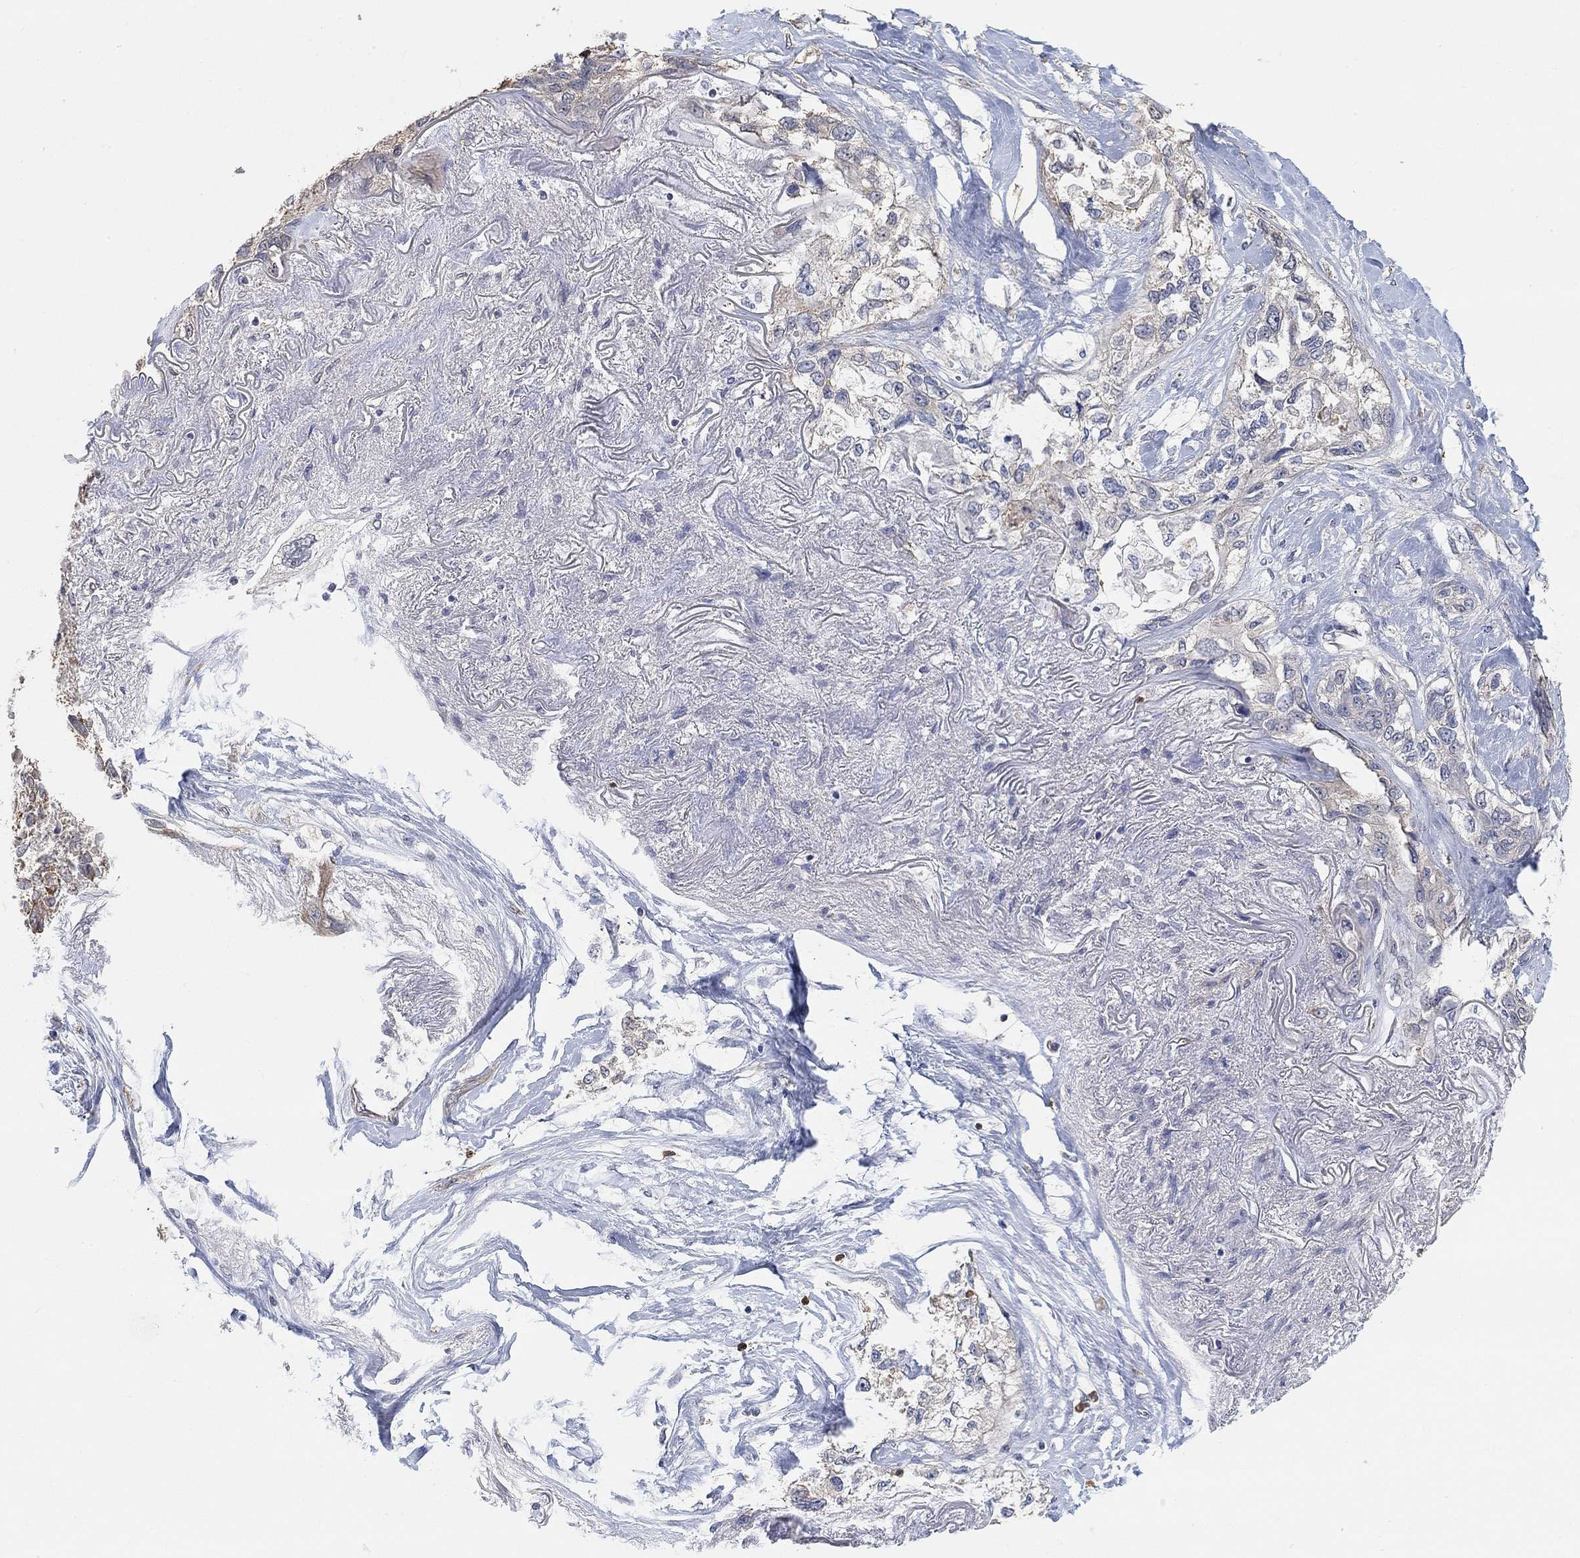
{"staining": {"intensity": "weak", "quantity": "25%-75%", "location": "cytoplasmic/membranous"}, "tissue": "lung cancer", "cell_type": "Tumor cells", "image_type": "cancer", "snomed": [{"axis": "morphology", "description": "Squamous cell carcinoma, NOS"}, {"axis": "topography", "description": "Lung"}], "caption": "DAB immunohistochemical staining of lung squamous cell carcinoma demonstrates weak cytoplasmic/membranous protein positivity in approximately 25%-75% of tumor cells. Using DAB (brown) and hematoxylin (blue) stains, captured at high magnification using brightfield microscopy.", "gene": "SYT16", "patient": {"sex": "female", "age": 70}}